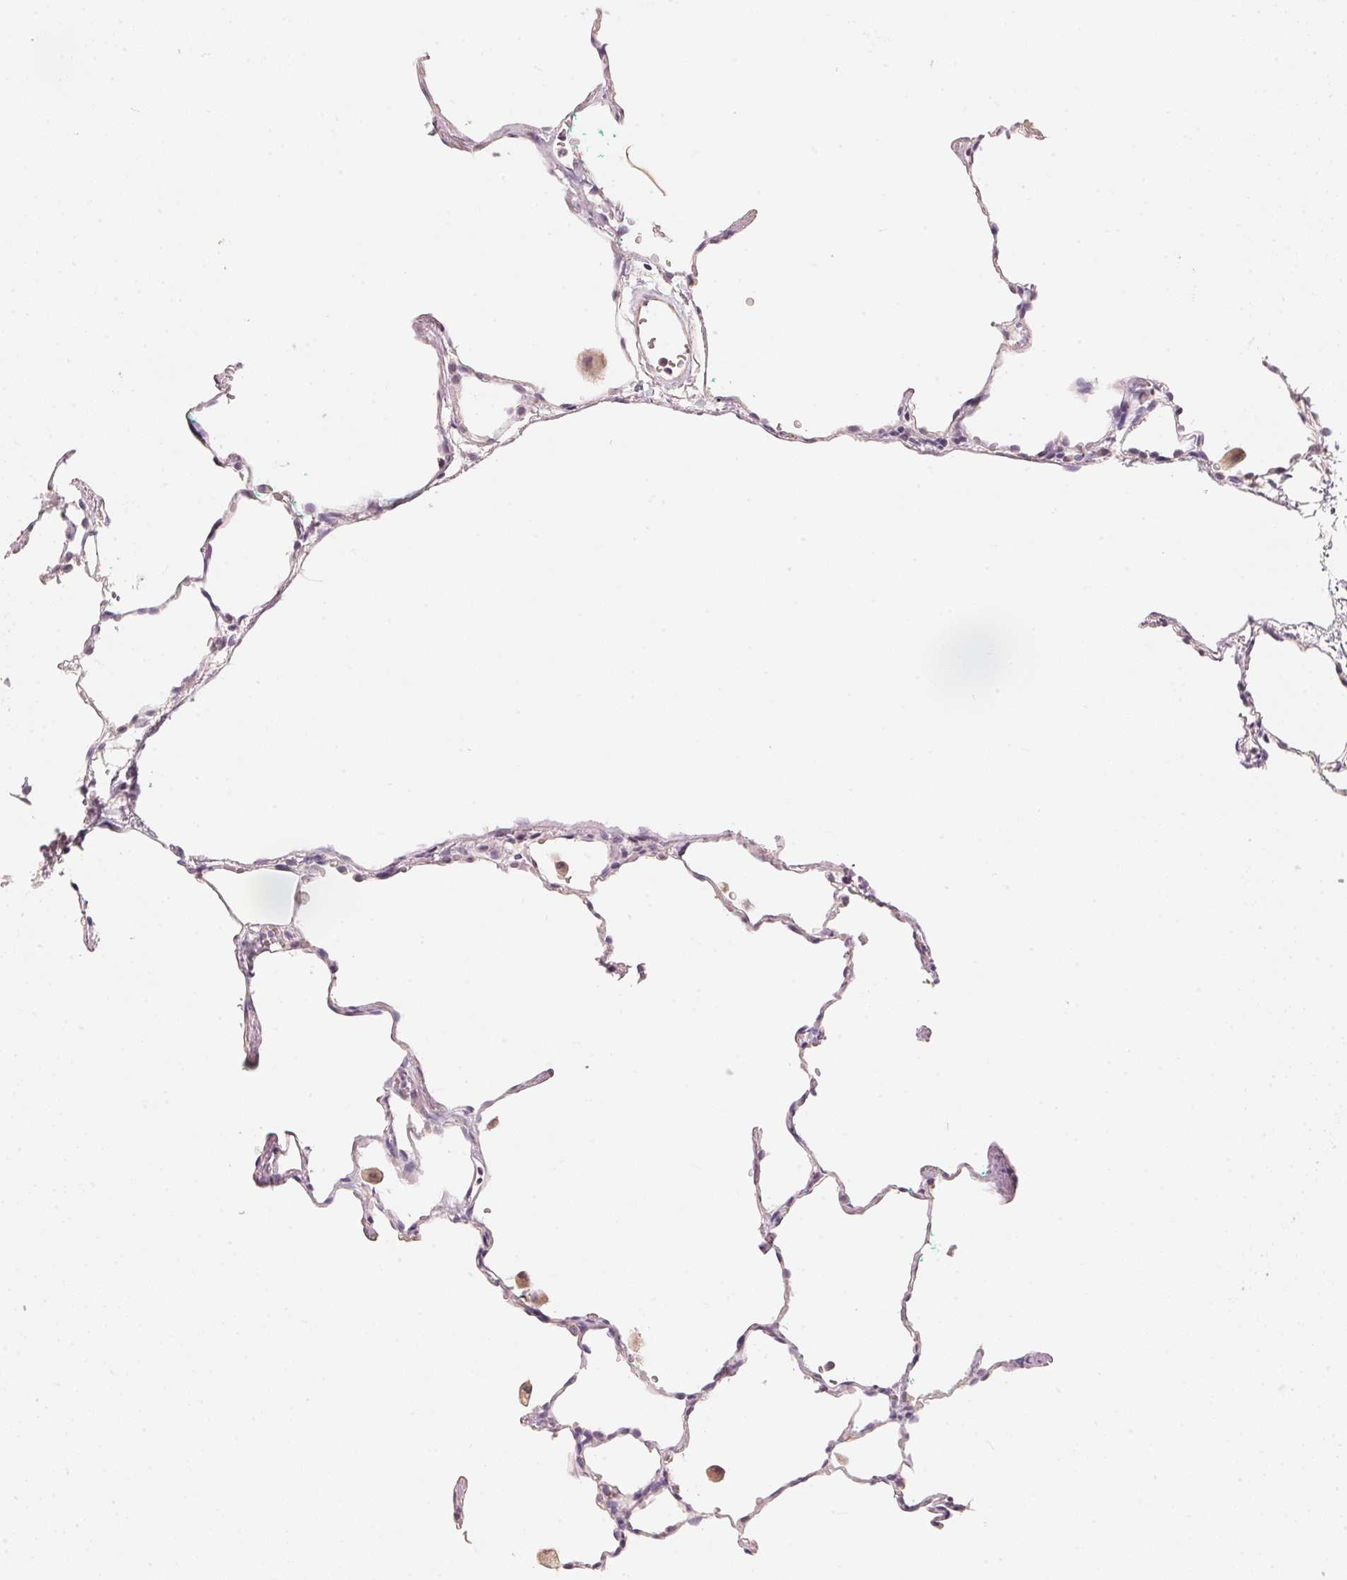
{"staining": {"intensity": "negative", "quantity": "none", "location": "none"}, "tissue": "lung", "cell_type": "Alveolar cells", "image_type": "normal", "snomed": [{"axis": "morphology", "description": "Normal tissue, NOS"}, {"axis": "topography", "description": "Lung"}], "caption": "High magnification brightfield microscopy of unremarkable lung stained with DAB (brown) and counterstained with hematoxylin (blue): alveolar cells show no significant staining. The staining was performed using DAB to visualize the protein expression in brown, while the nuclei were stained in blue with hematoxylin (Magnification: 20x).", "gene": "TP53AIP1", "patient": {"sex": "female", "age": 47}}